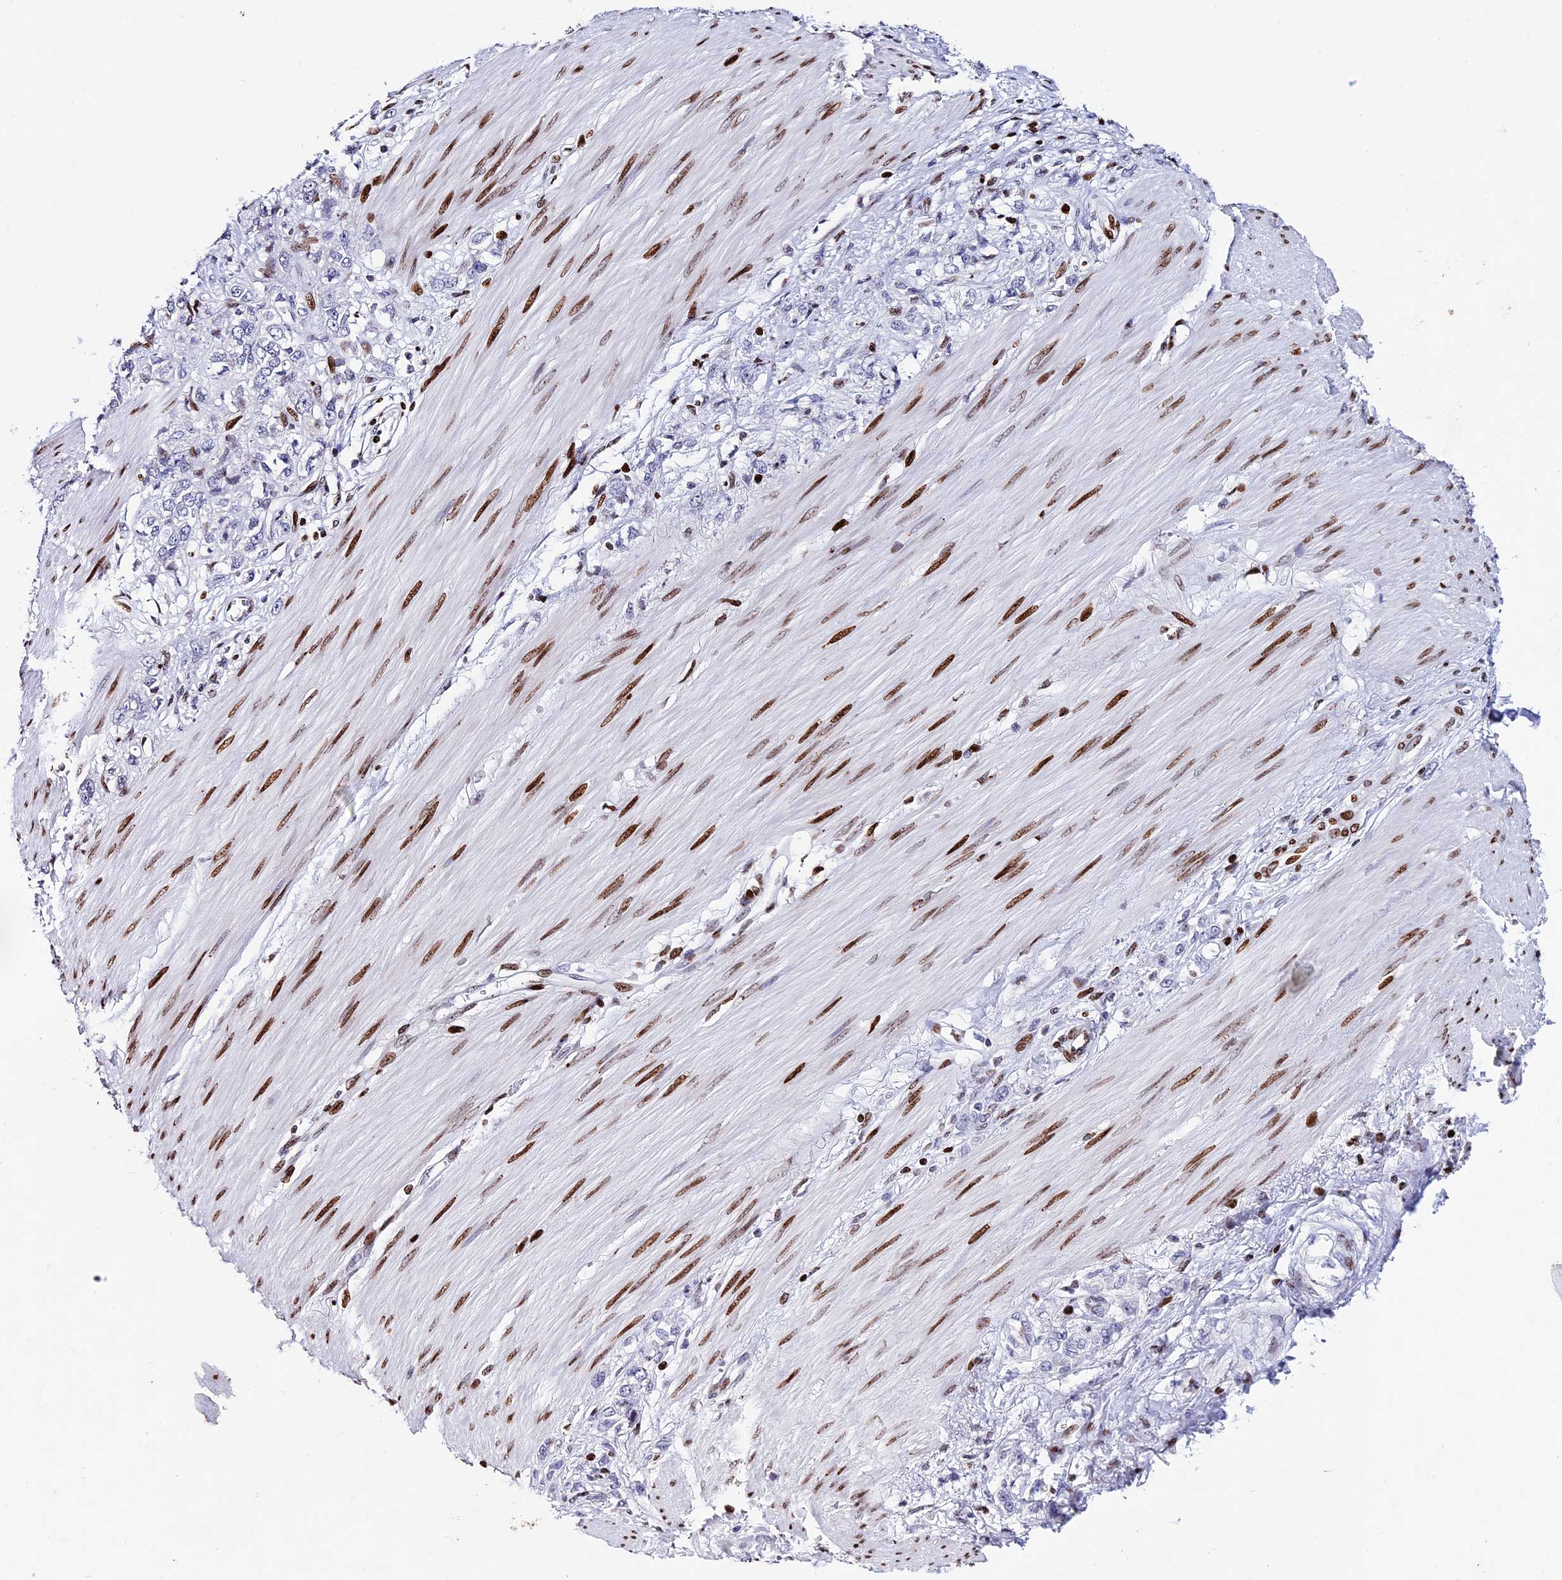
{"staining": {"intensity": "negative", "quantity": "none", "location": "none"}, "tissue": "stomach cancer", "cell_type": "Tumor cells", "image_type": "cancer", "snomed": [{"axis": "morphology", "description": "Adenocarcinoma, NOS"}, {"axis": "topography", "description": "Stomach"}], "caption": "An image of stomach cancer stained for a protein displays no brown staining in tumor cells.", "gene": "BTBD3", "patient": {"sex": "female", "age": 76}}